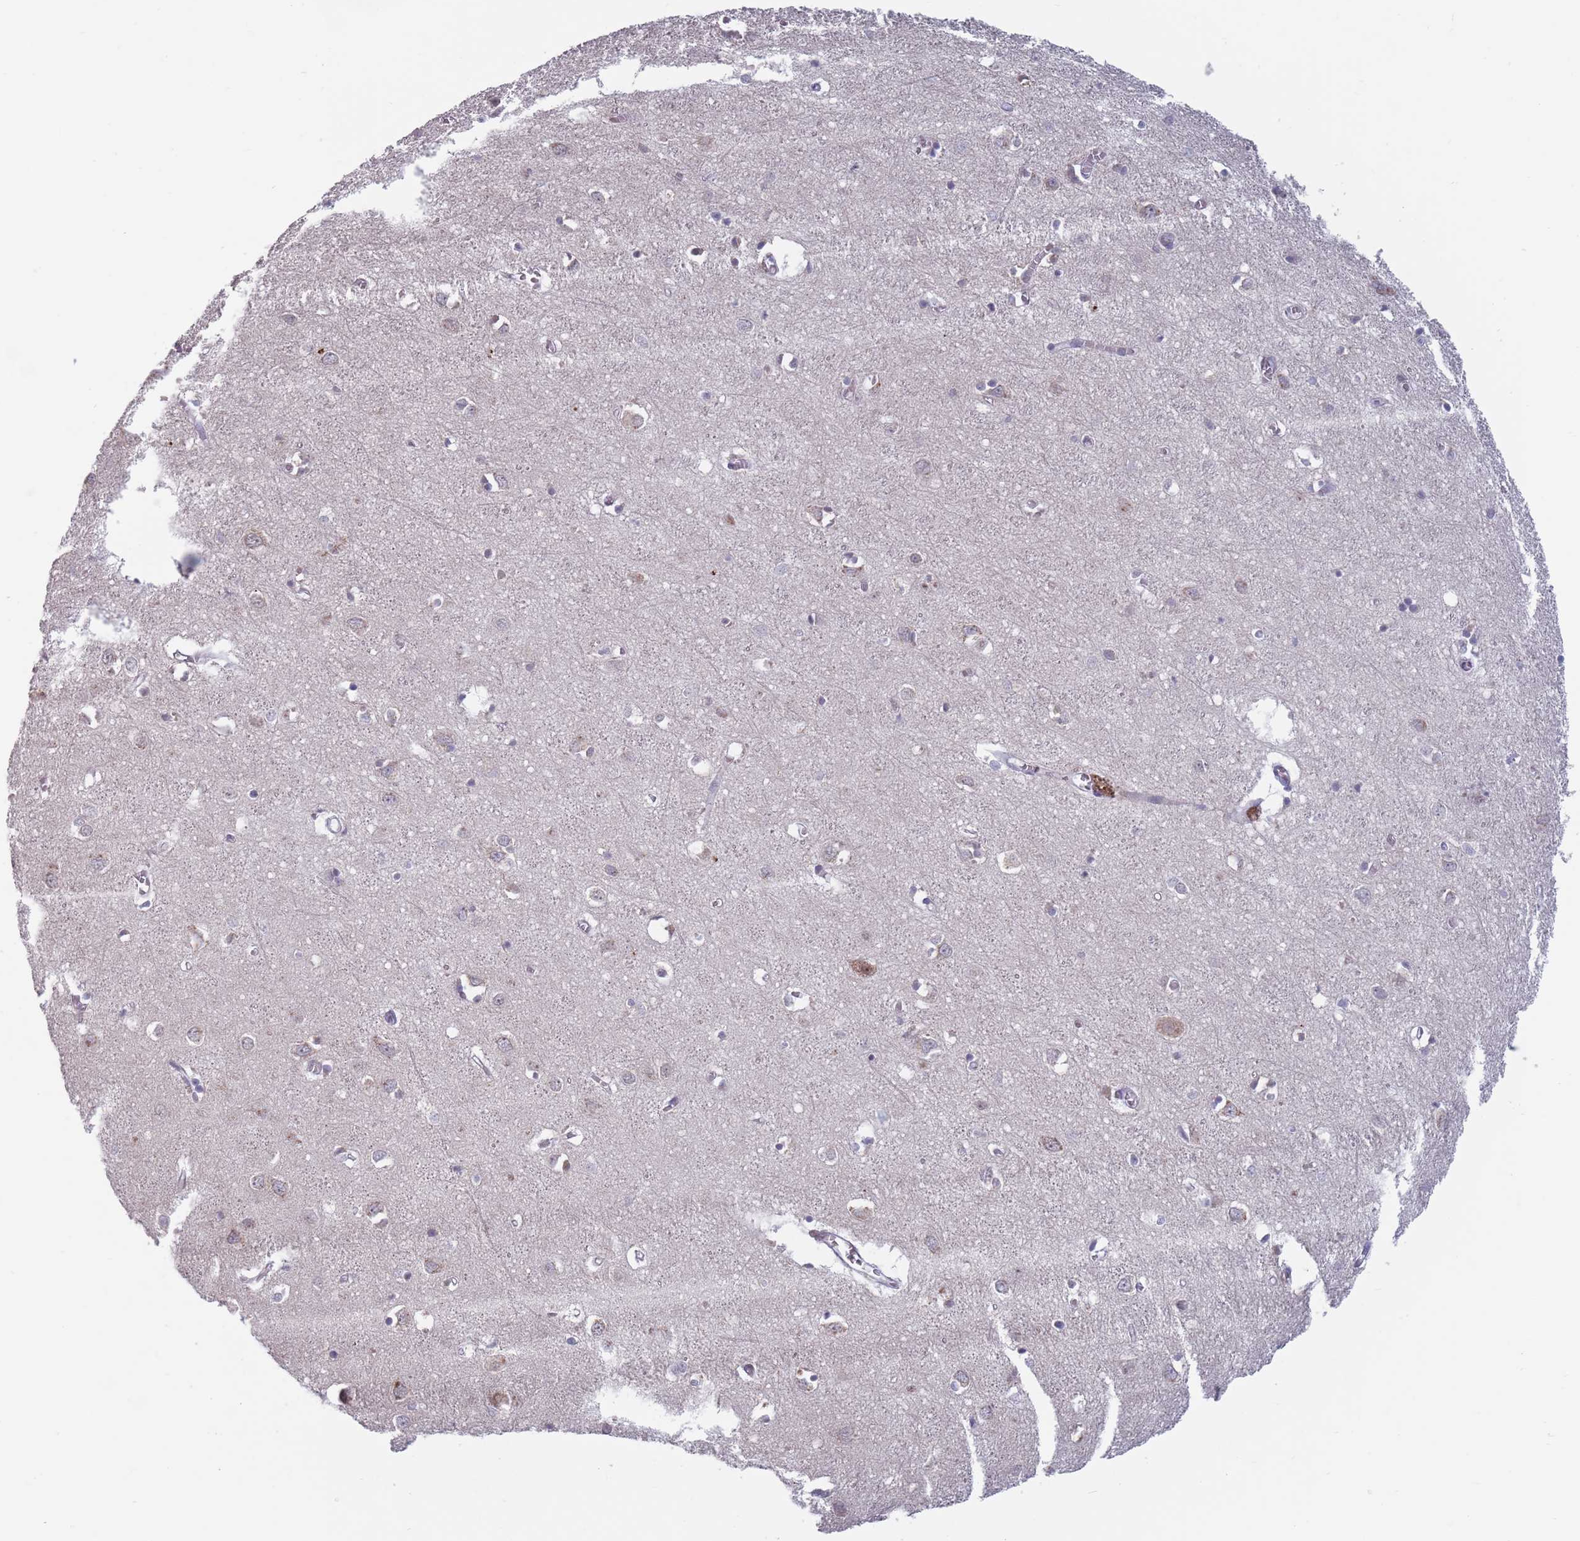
{"staining": {"intensity": "negative", "quantity": "none", "location": "none"}, "tissue": "cerebral cortex", "cell_type": "Endothelial cells", "image_type": "normal", "snomed": [{"axis": "morphology", "description": "Normal tissue, NOS"}, {"axis": "topography", "description": "Cerebral cortex"}], "caption": "Cerebral cortex stained for a protein using IHC exhibits no expression endothelial cells.", "gene": "CLNS1A", "patient": {"sex": "female", "age": 64}}